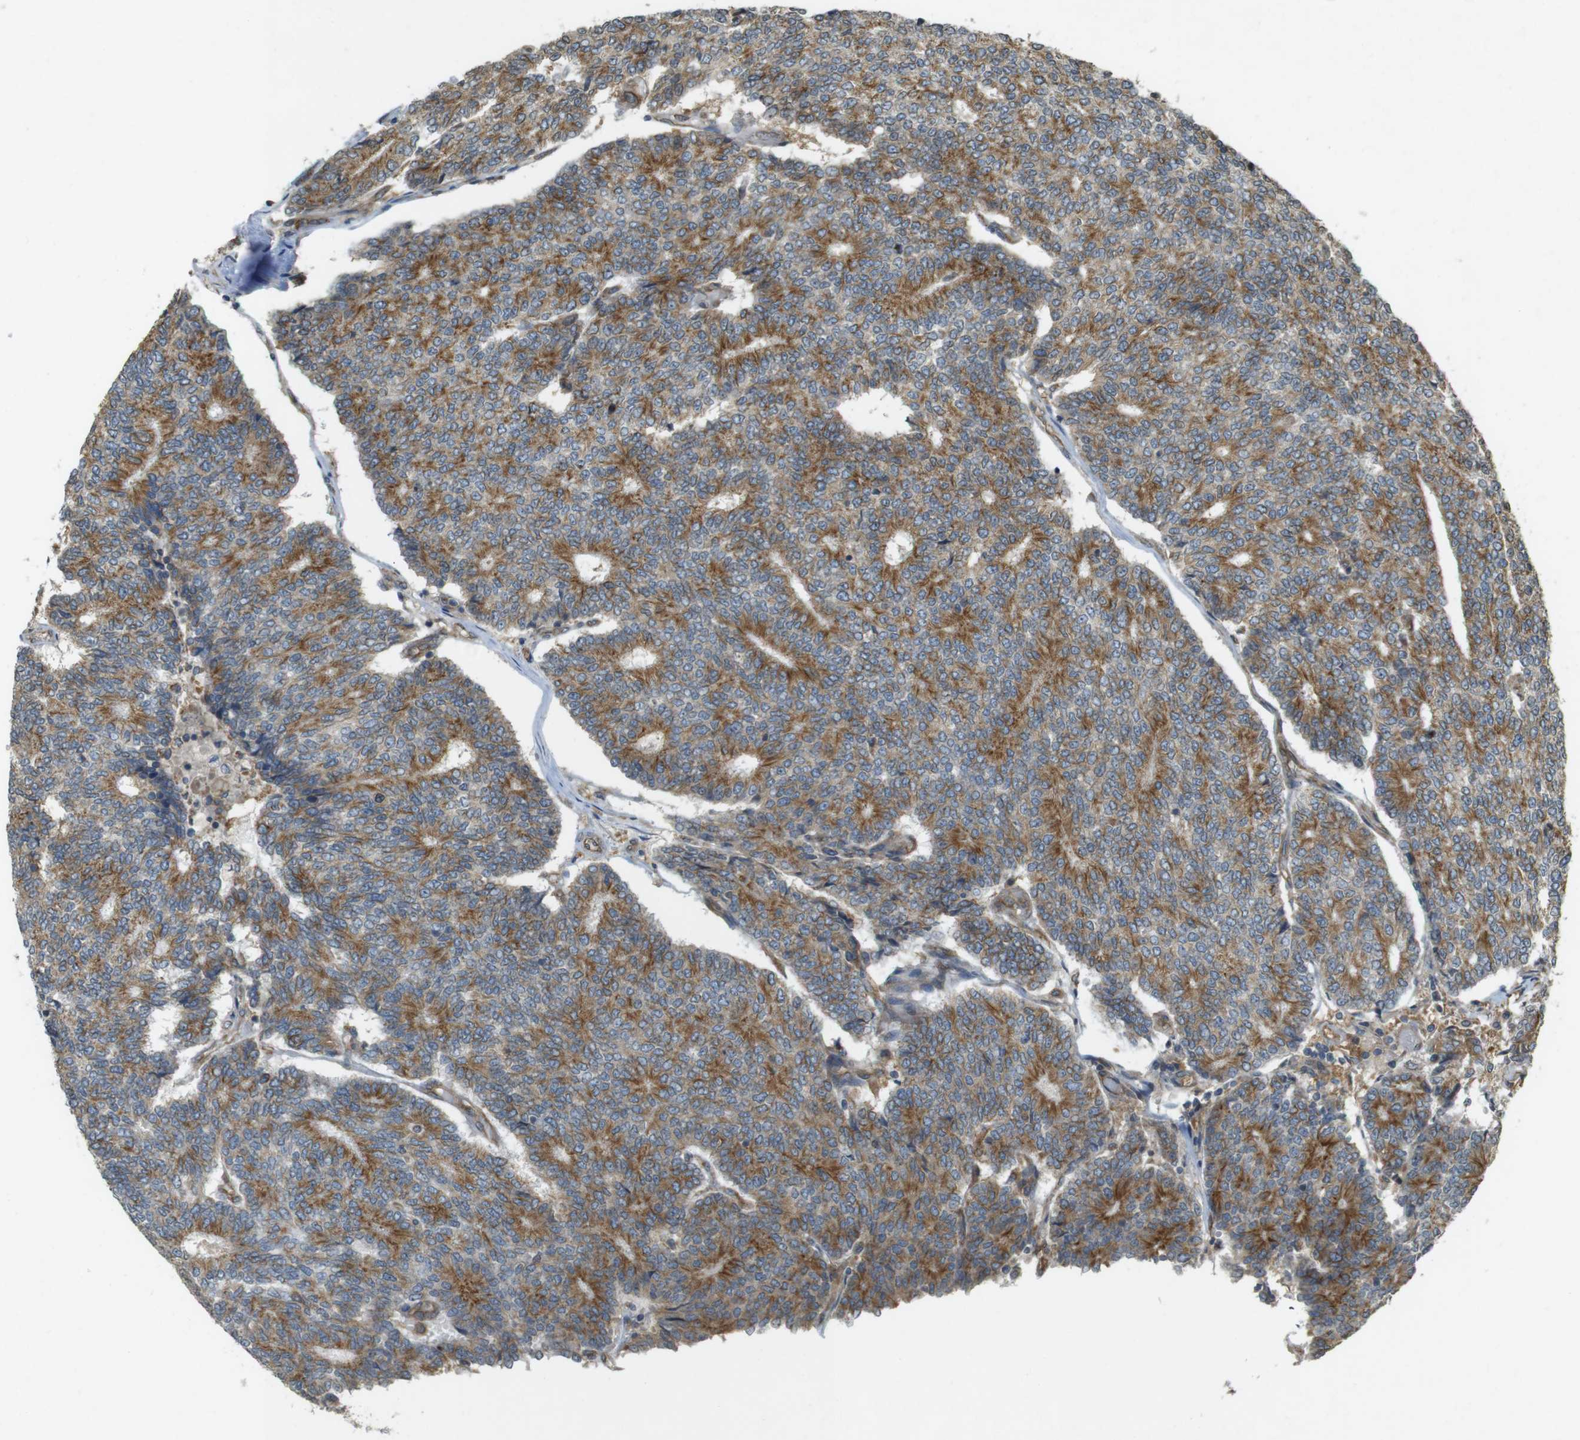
{"staining": {"intensity": "moderate", "quantity": ">75%", "location": "cytoplasmic/membranous"}, "tissue": "prostate cancer", "cell_type": "Tumor cells", "image_type": "cancer", "snomed": [{"axis": "morphology", "description": "Normal tissue, NOS"}, {"axis": "morphology", "description": "Adenocarcinoma, High grade"}, {"axis": "topography", "description": "Prostate"}, {"axis": "topography", "description": "Seminal veicle"}], "caption": "This is a histology image of immunohistochemistry staining of prostate cancer, which shows moderate expression in the cytoplasmic/membranous of tumor cells.", "gene": "KIF5B", "patient": {"sex": "male", "age": 55}}